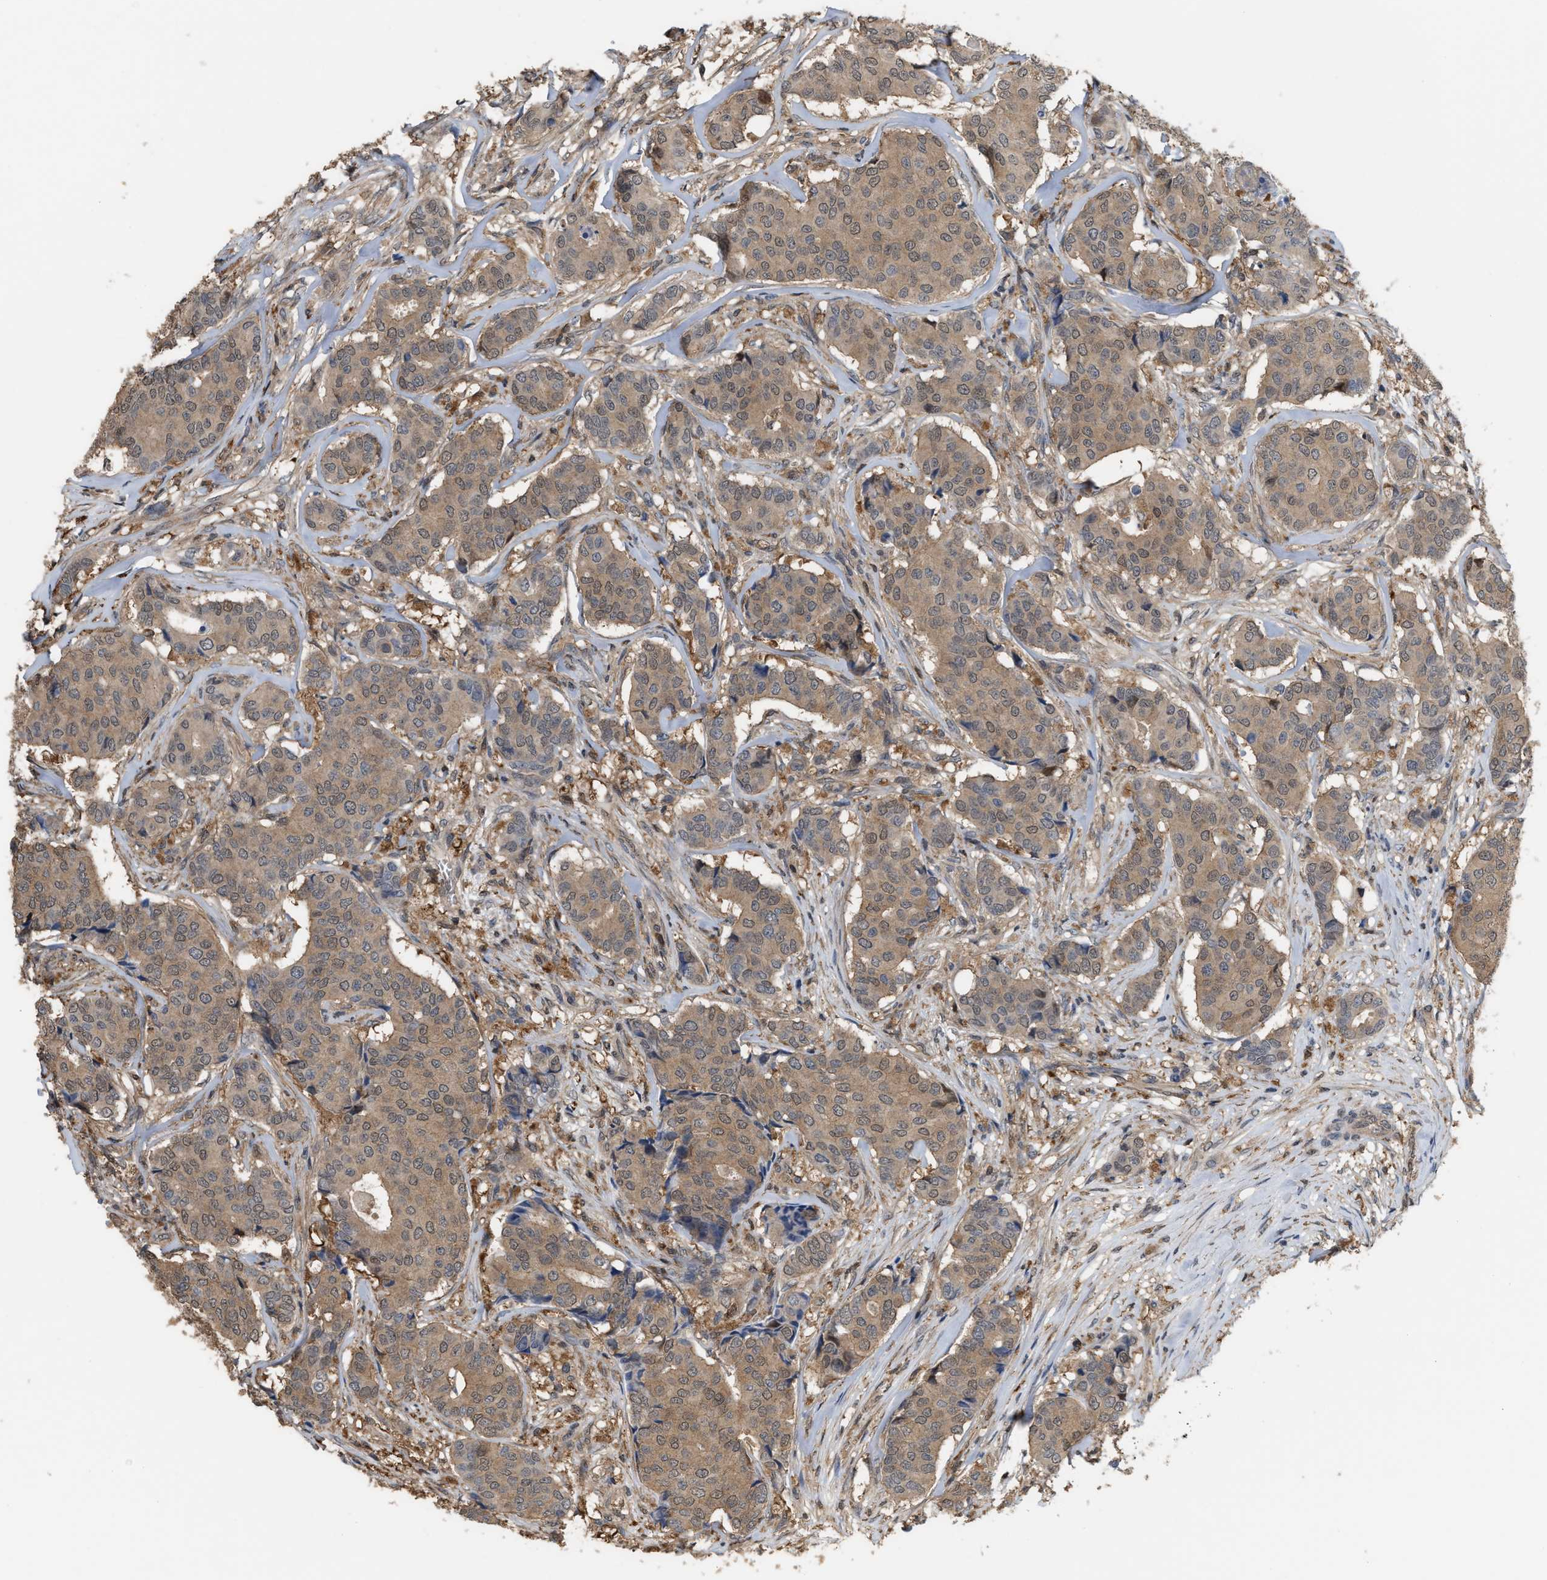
{"staining": {"intensity": "moderate", "quantity": ">75%", "location": "cytoplasmic/membranous"}, "tissue": "breast cancer", "cell_type": "Tumor cells", "image_type": "cancer", "snomed": [{"axis": "morphology", "description": "Duct carcinoma"}, {"axis": "topography", "description": "Breast"}], "caption": "Human intraductal carcinoma (breast) stained for a protein (brown) exhibits moderate cytoplasmic/membranous positive expression in about >75% of tumor cells.", "gene": "MTPN", "patient": {"sex": "female", "age": 75}}